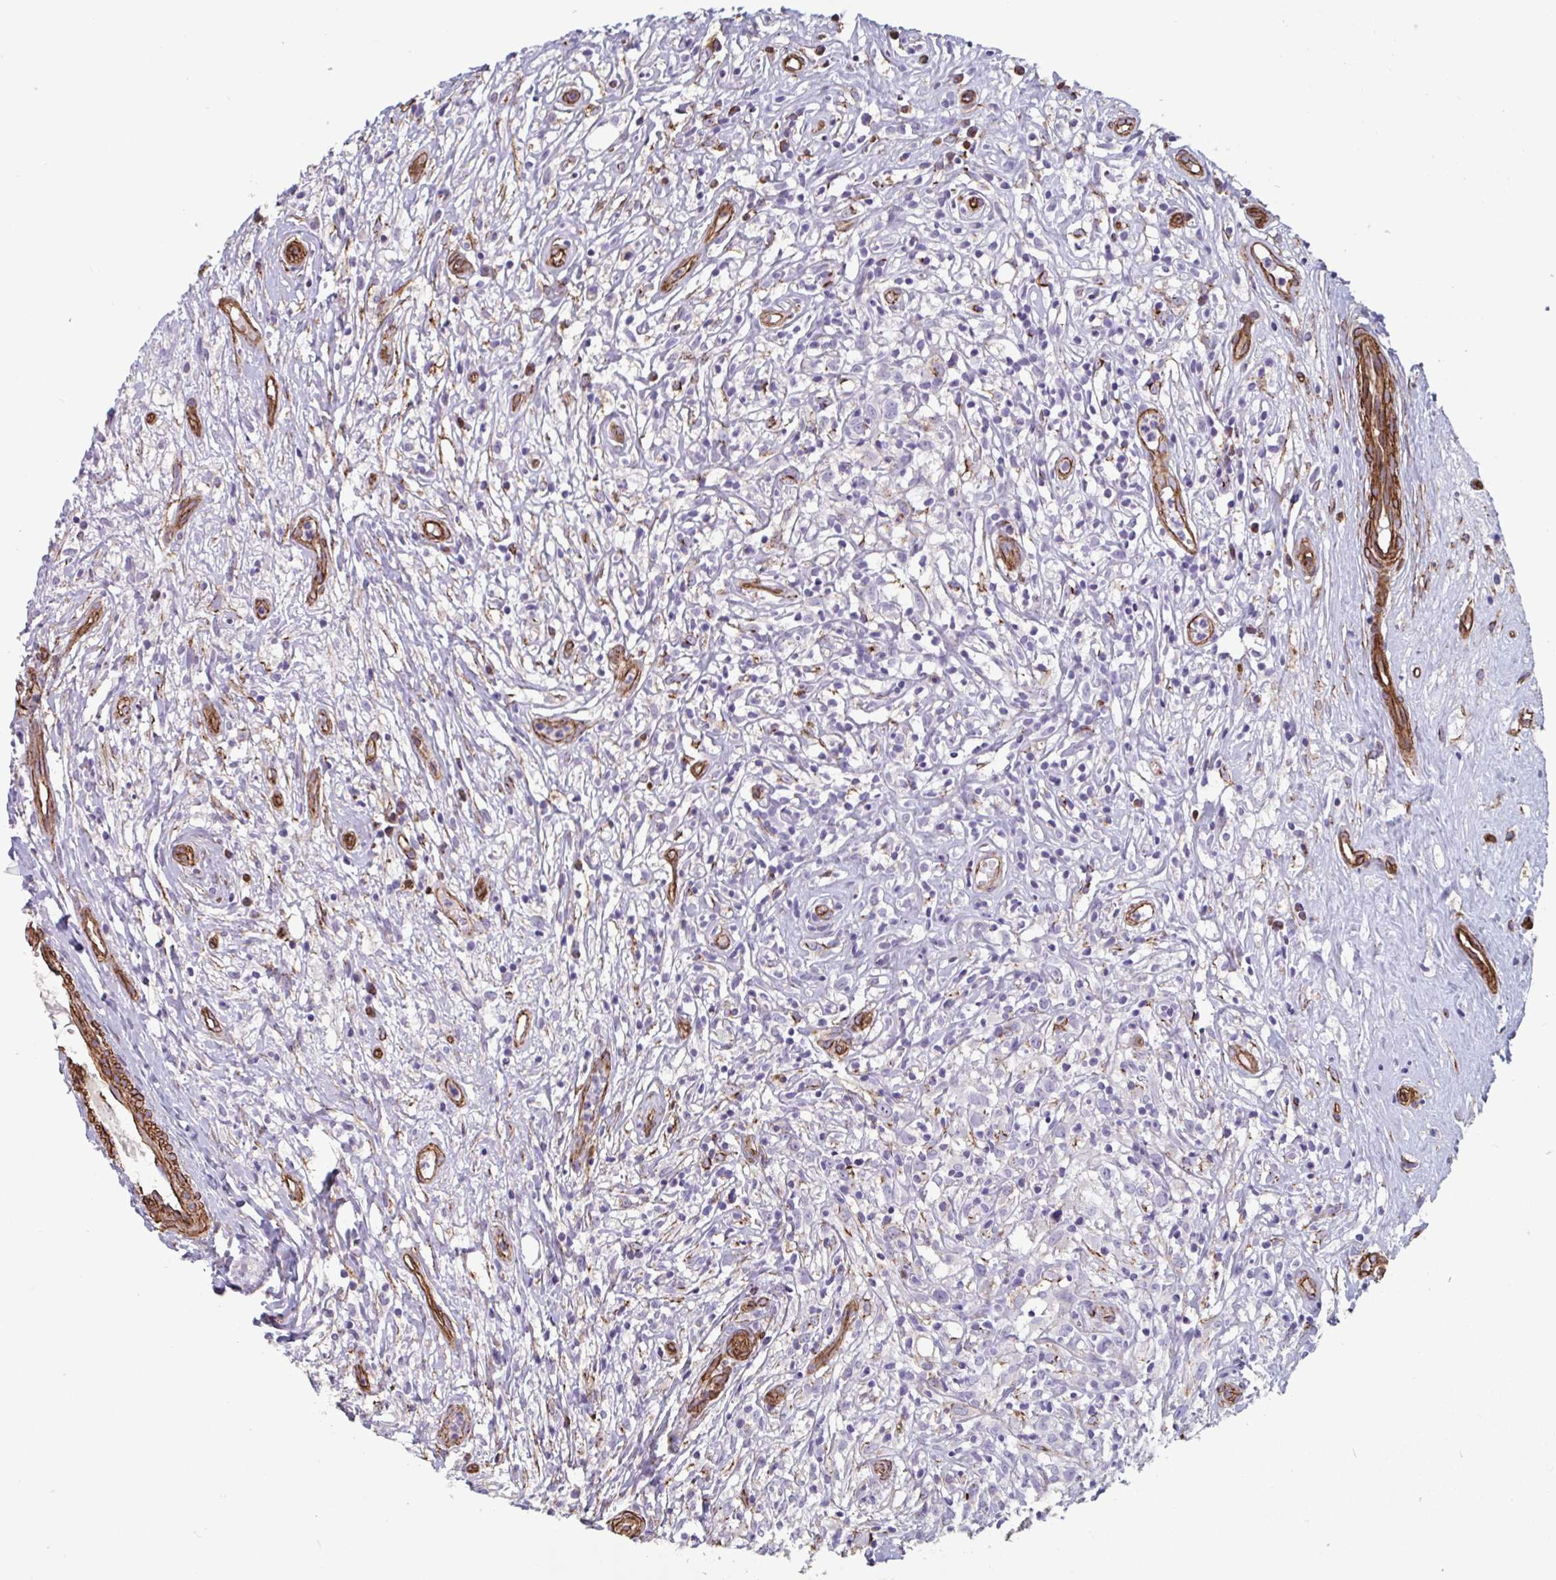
{"staining": {"intensity": "negative", "quantity": "none", "location": "none"}, "tissue": "lymphoma", "cell_type": "Tumor cells", "image_type": "cancer", "snomed": [{"axis": "morphology", "description": "Hodgkin's disease, NOS"}, {"axis": "topography", "description": "No Tissue"}], "caption": "Immunohistochemistry of Hodgkin's disease displays no positivity in tumor cells.", "gene": "CITED4", "patient": {"sex": "female", "age": 21}}